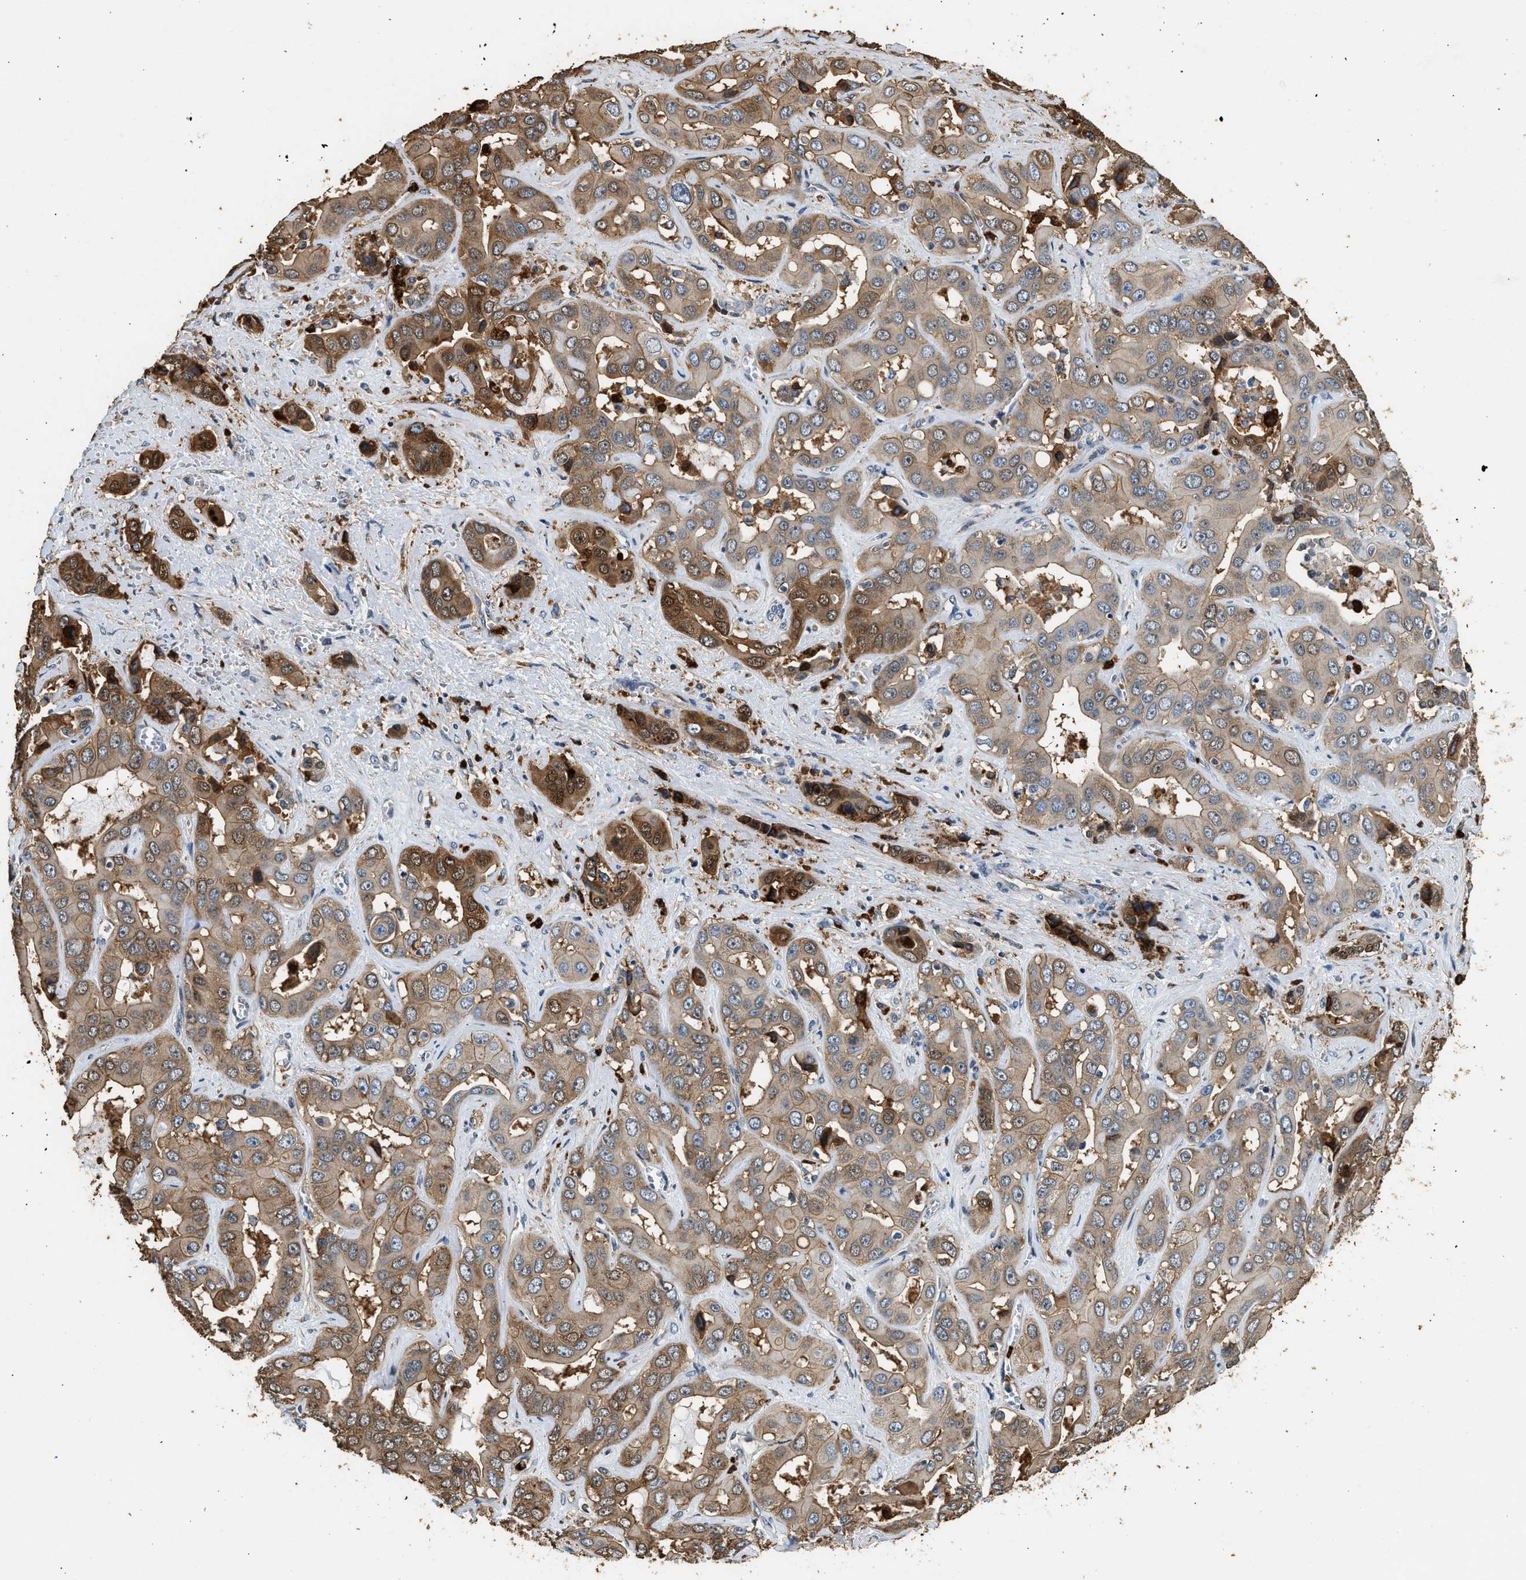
{"staining": {"intensity": "moderate", "quantity": "25%-75%", "location": "cytoplasmic/membranous,nuclear"}, "tissue": "liver cancer", "cell_type": "Tumor cells", "image_type": "cancer", "snomed": [{"axis": "morphology", "description": "Cholangiocarcinoma"}, {"axis": "topography", "description": "Liver"}], "caption": "Tumor cells reveal medium levels of moderate cytoplasmic/membranous and nuclear positivity in about 25%-75% of cells in liver cholangiocarcinoma.", "gene": "ANXA3", "patient": {"sex": "female", "age": 52}}